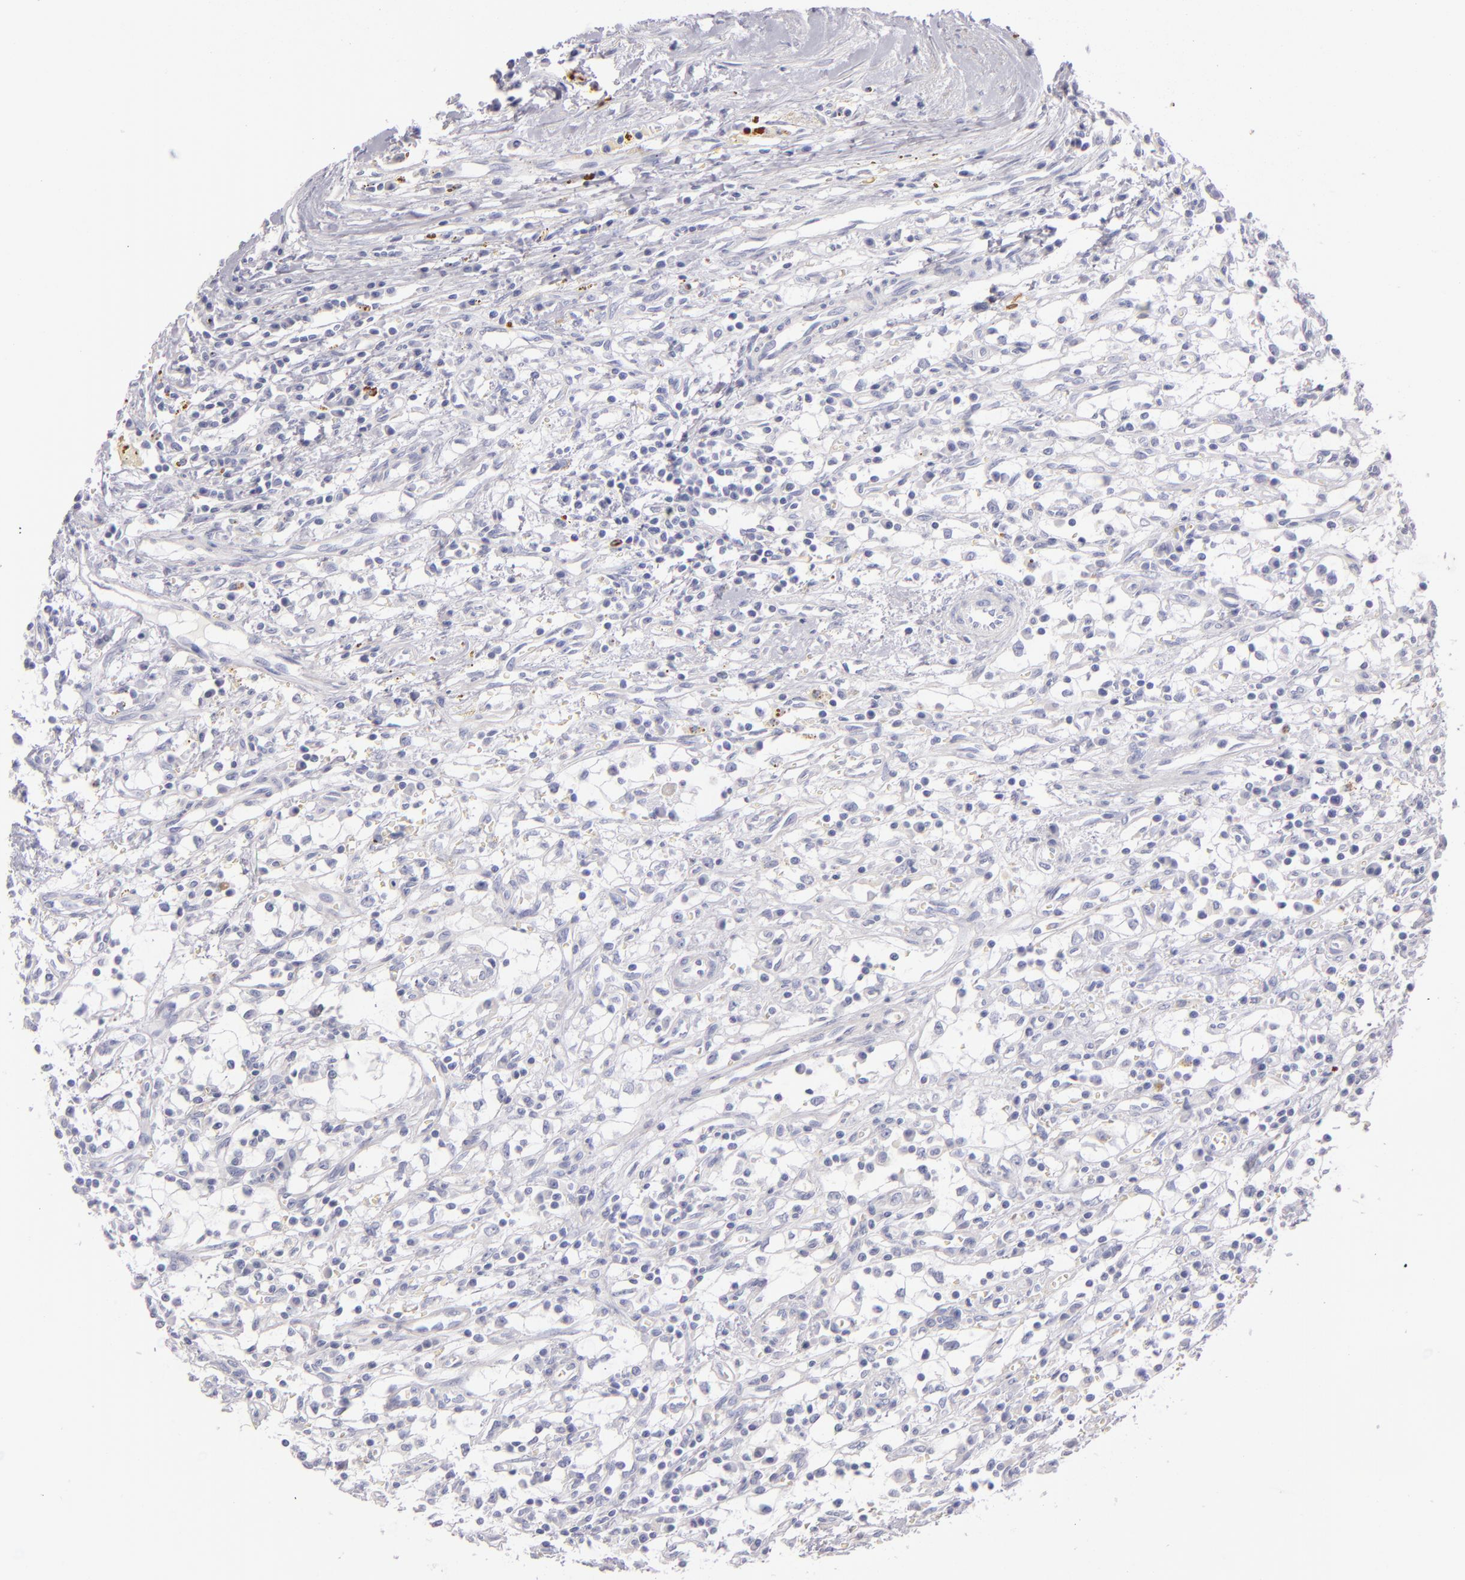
{"staining": {"intensity": "negative", "quantity": "none", "location": "none"}, "tissue": "renal cancer", "cell_type": "Tumor cells", "image_type": "cancer", "snomed": [{"axis": "morphology", "description": "Adenocarcinoma, NOS"}, {"axis": "topography", "description": "Kidney"}], "caption": "Tumor cells show no significant protein positivity in renal cancer (adenocarcinoma).", "gene": "CD207", "patient": {"sex": "male", "age": 82}}